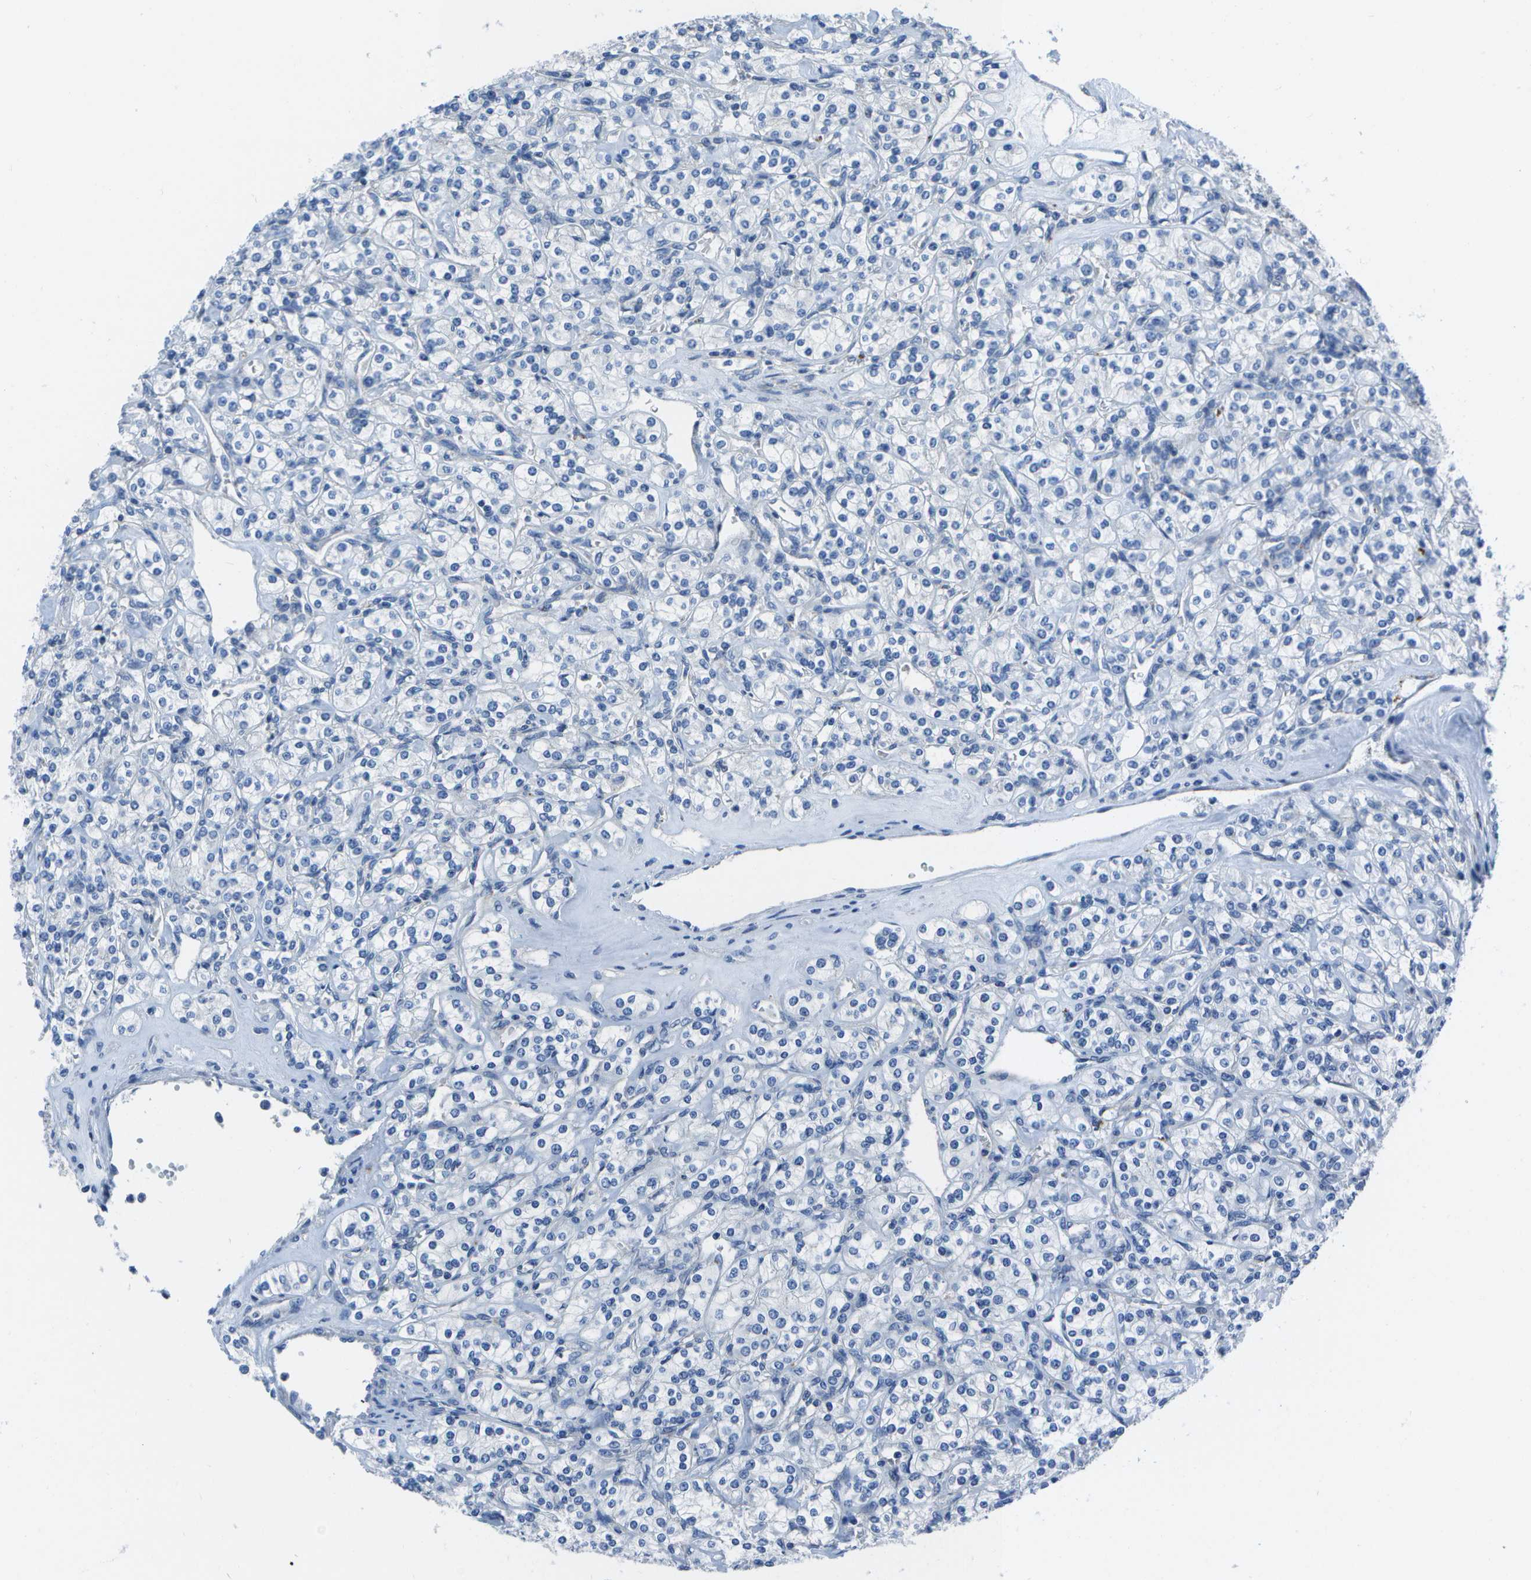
{"staining": {"intensity": "negative", "quantity": "none", "location": "none"}, "tissue": "renal cancer", "cell_type": "Tumor cells", "image_type": "cancer", "snomed": [{"axis": "morphology", "description": "Adenocarcinoma, NOS"}, {"axis": "topography", "description": "Kidney"}], "caption": "A high-resolution micrograph shows immunohistochemistry staining of adenocarcinoma (renal), which shows no significant expression in tumor cells.", "gene": "DCT", "patient": {"sex": "male", "age": 77}}